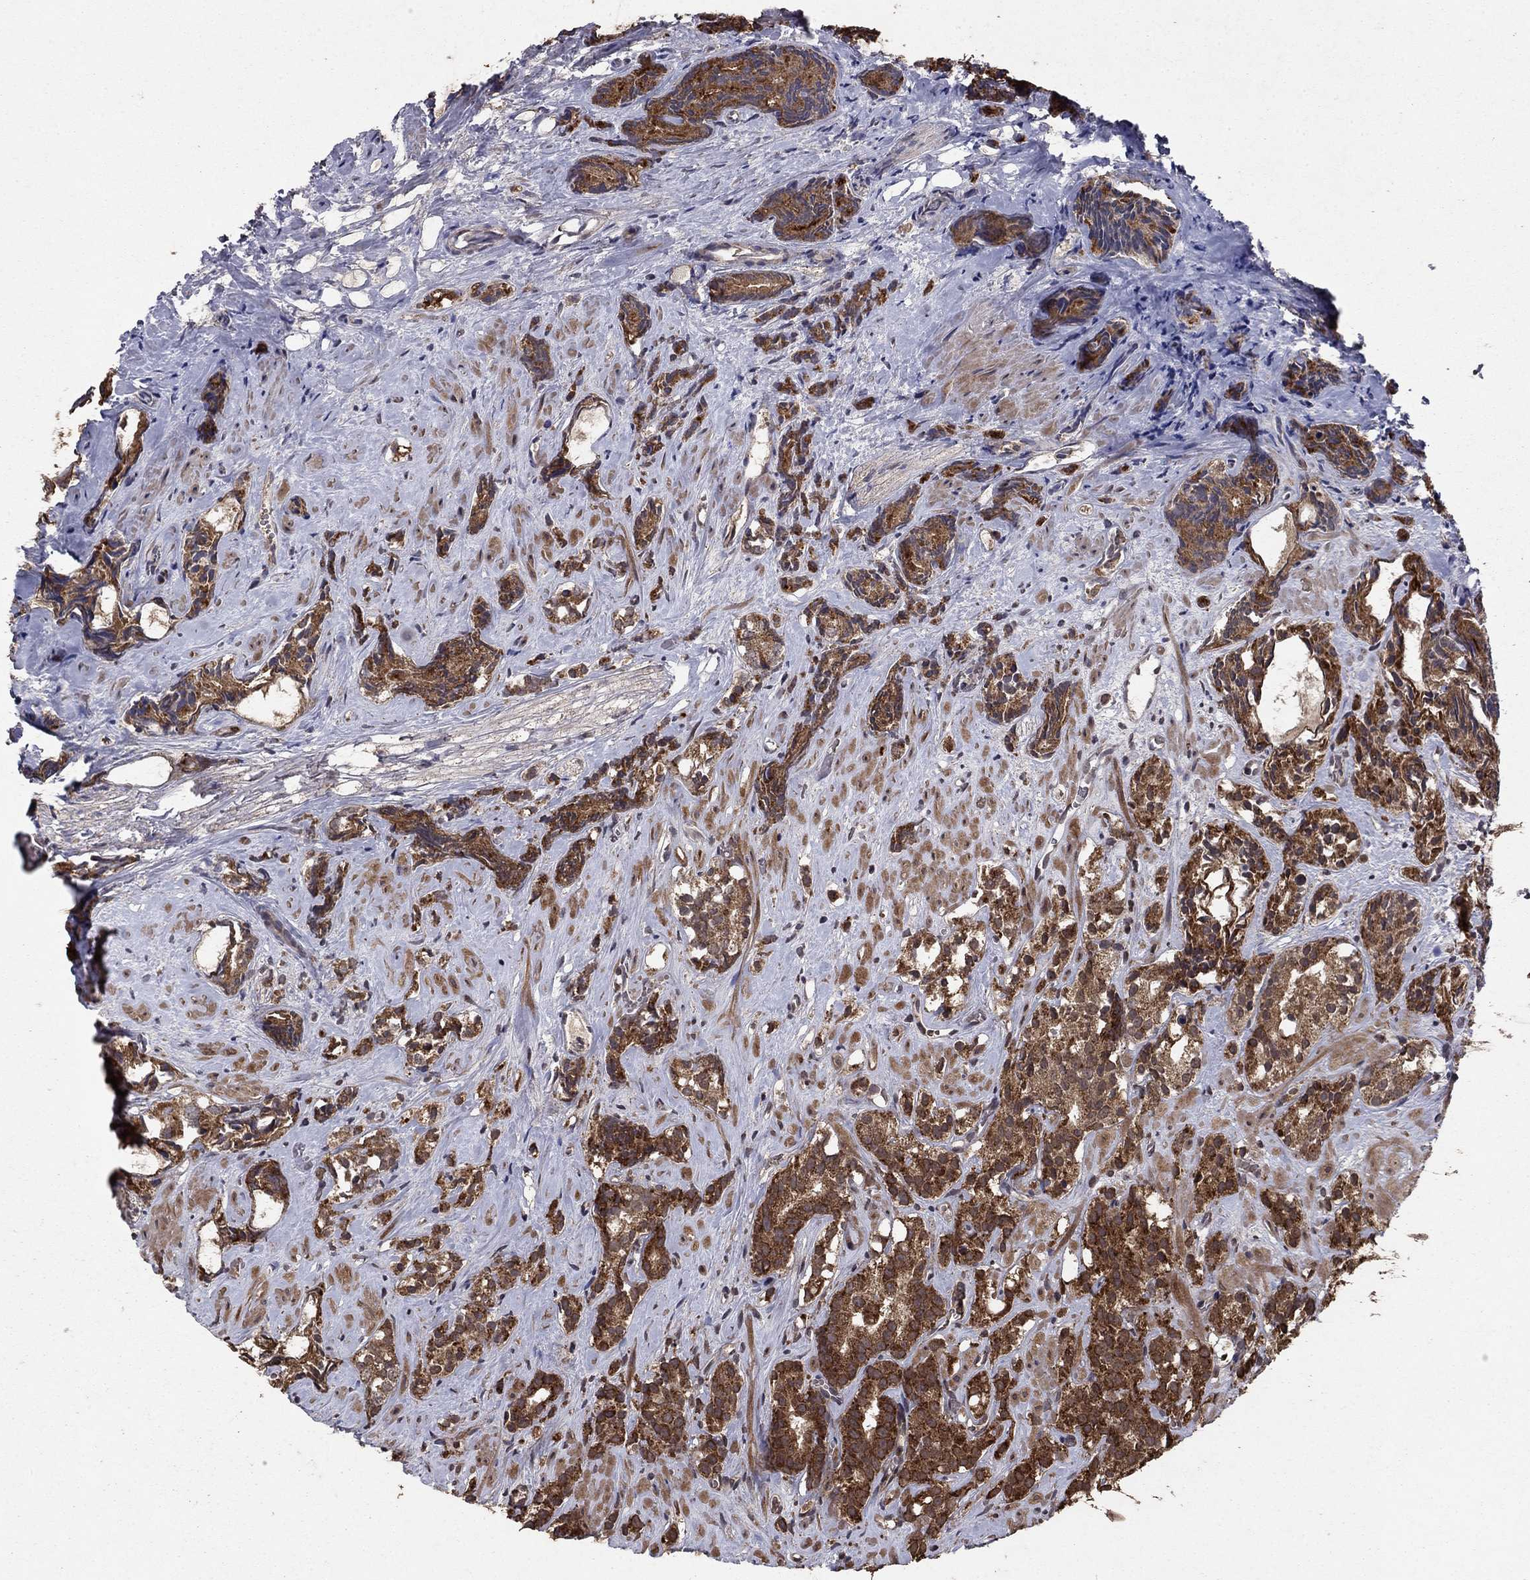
{"staining": {"intensity": "strong", "quantity": ">75%", "location": "cytoplasmic/membranous"}, "tissue": "prostate cancer", "cell_type": "Tumor cells", "image_type": "cancer", "snomed": [{"axis": "morphology", "description": "Adenocarcinoma, High grade"}, {"axis": "topography", "description": "Prostate"}], "caption": "High-magnification brightfield microscopy of prostate high-grade adenocarcinoma stained with DAB (3,3'-diaminobenzidine) (brown) and counterstained with hematoxylin (blue). tumor cells exhibit strong cytoplasmic/membranous positivity is appreciated in about>75% of cells.", "gene": "DHRS1", "patient": {"sex": "male", "age": 90}}